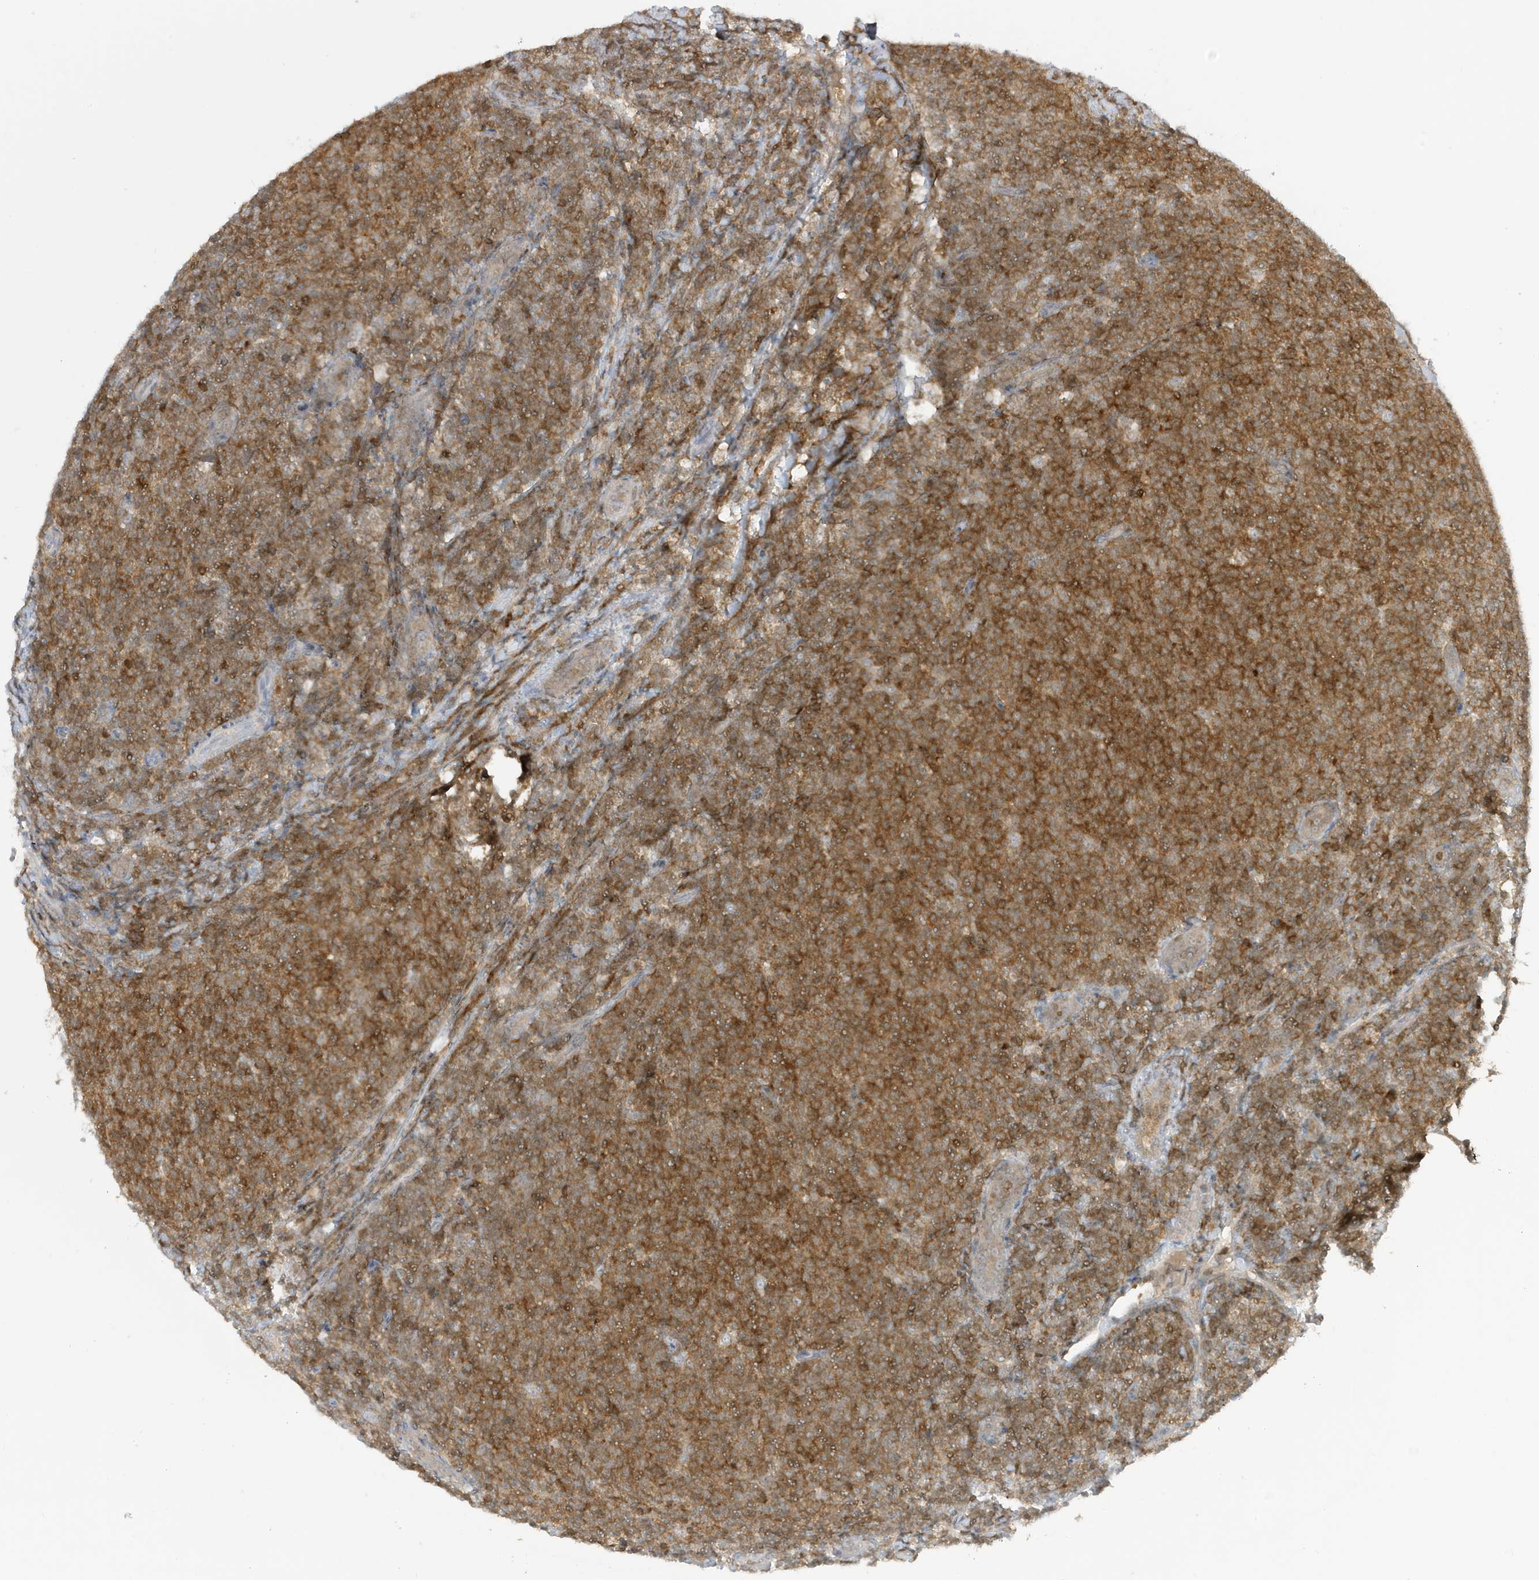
{"staining": {"intensity": "moderate", "quantity": ">75%", "location": "cytoplasmic/membranous"}, "tissue": "lymphoma", "cell_type": "Tumor cells", "image_type": "cancer", "snomed": [{"axis": "morphology", "description": "Malignant lymphoma, non-Hodgkin's type, Low grade"}, {"axis": "topography", "description": "Lymph node"}], "caption": "About >75% of tumor cells in low-grade malignant lymphoma, non-Hodgkin's type show moderate cytoplasmic/membranous protein staining as visualized by brown immunohistochemical staining.", "gene": "OGA", "patient": {"sex": "male", "age": 66}}